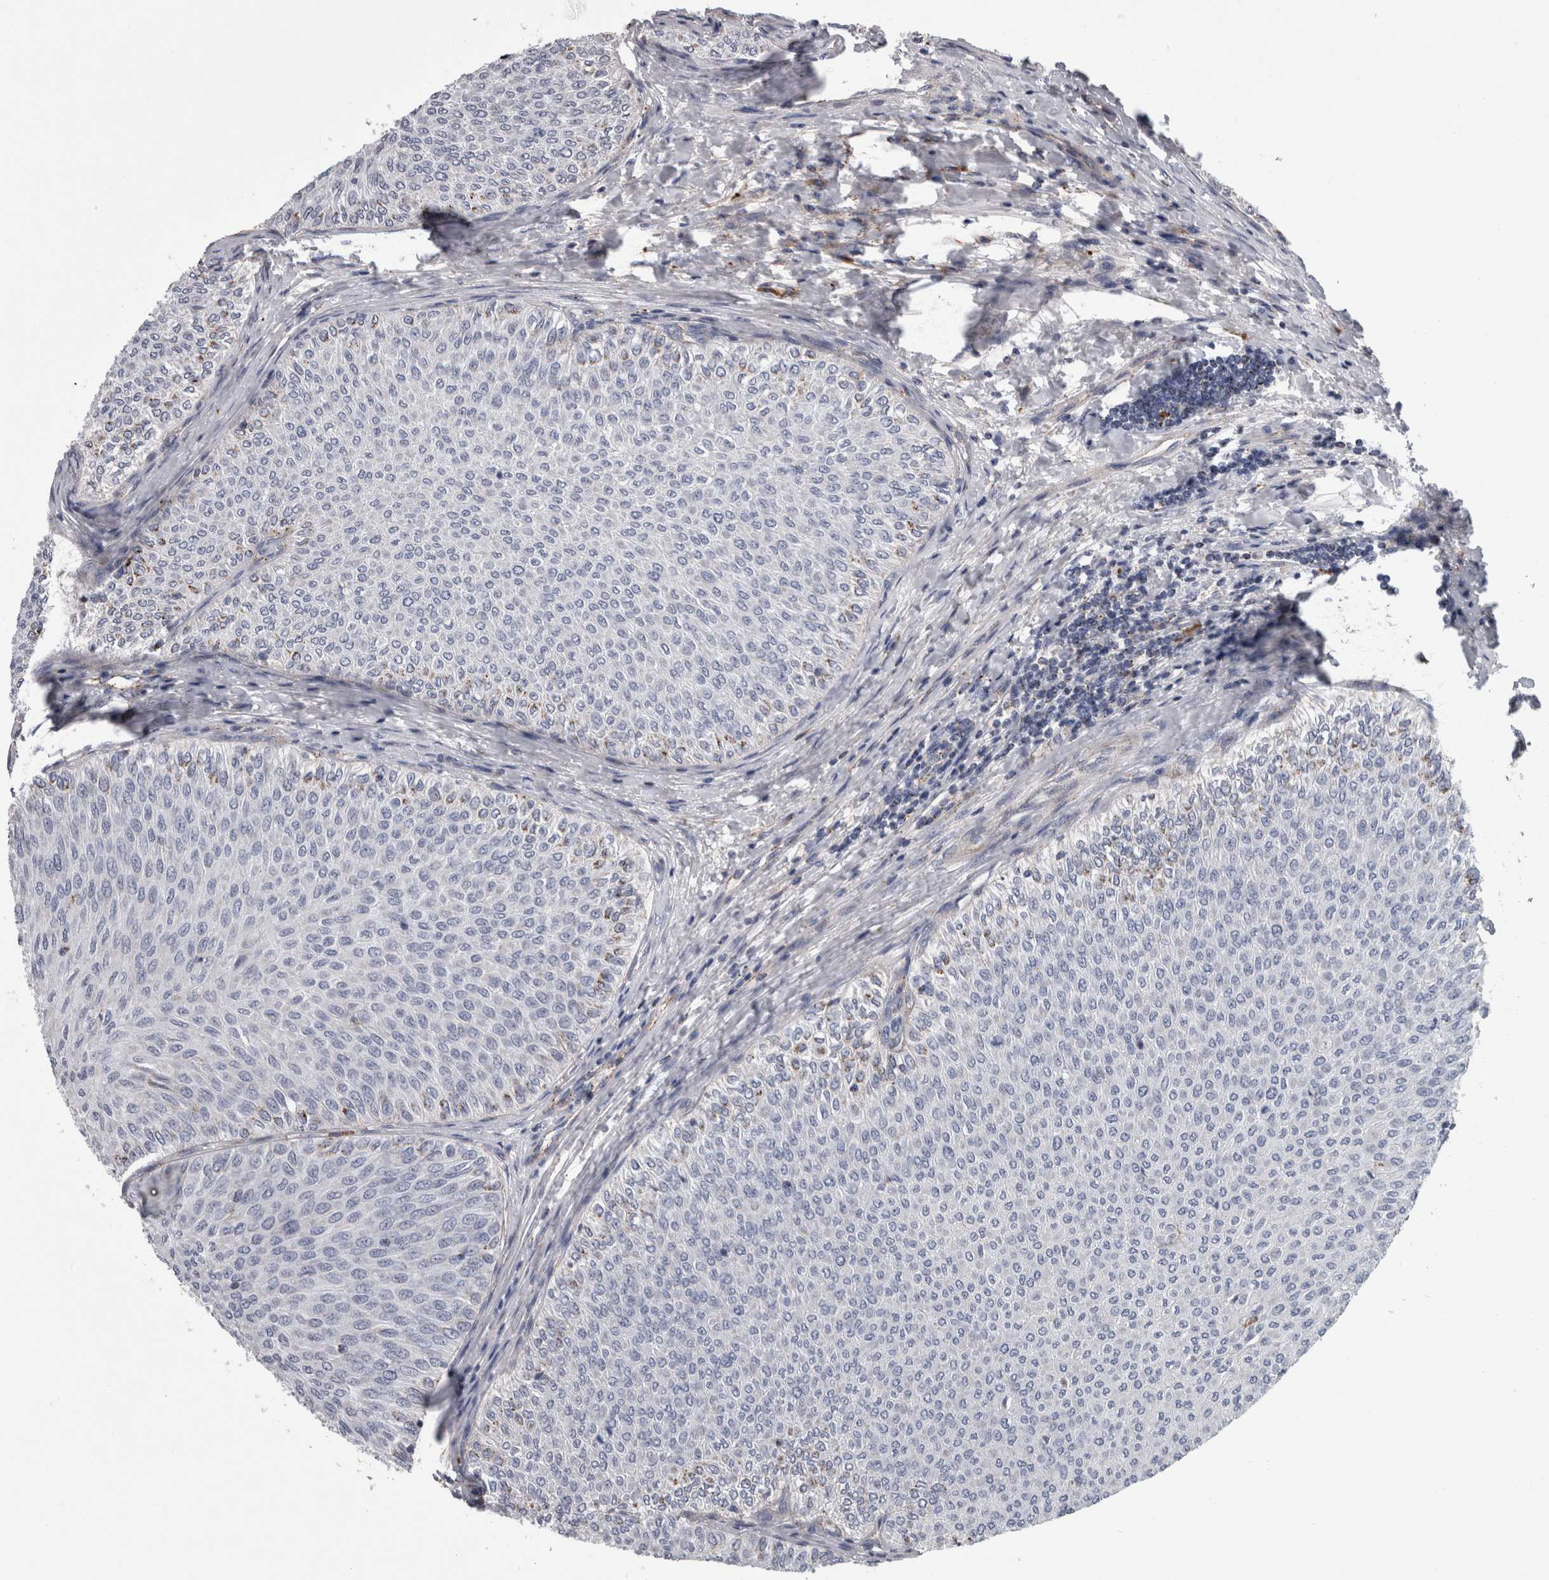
{"staining": {"intensity": "weak", "quantity": "<25%", "location": "cytoplasmic/membranous"}, "tissue": "urothelial cancer", "cell_type": "Tumor cells", "image_type": "cancer", "snomed": [{"axis": "morphology", "description": "Urothelial carcinoma, Low grade"}, {"axis": "topography", "description": "Urinary bladder"}], "caption": "The photomicrograph reveals no significant expression in tumor cells of low-grade urothelial carcinoma.", "gene": "DPP7", "patient": {"sex": "male", "age": 78}}